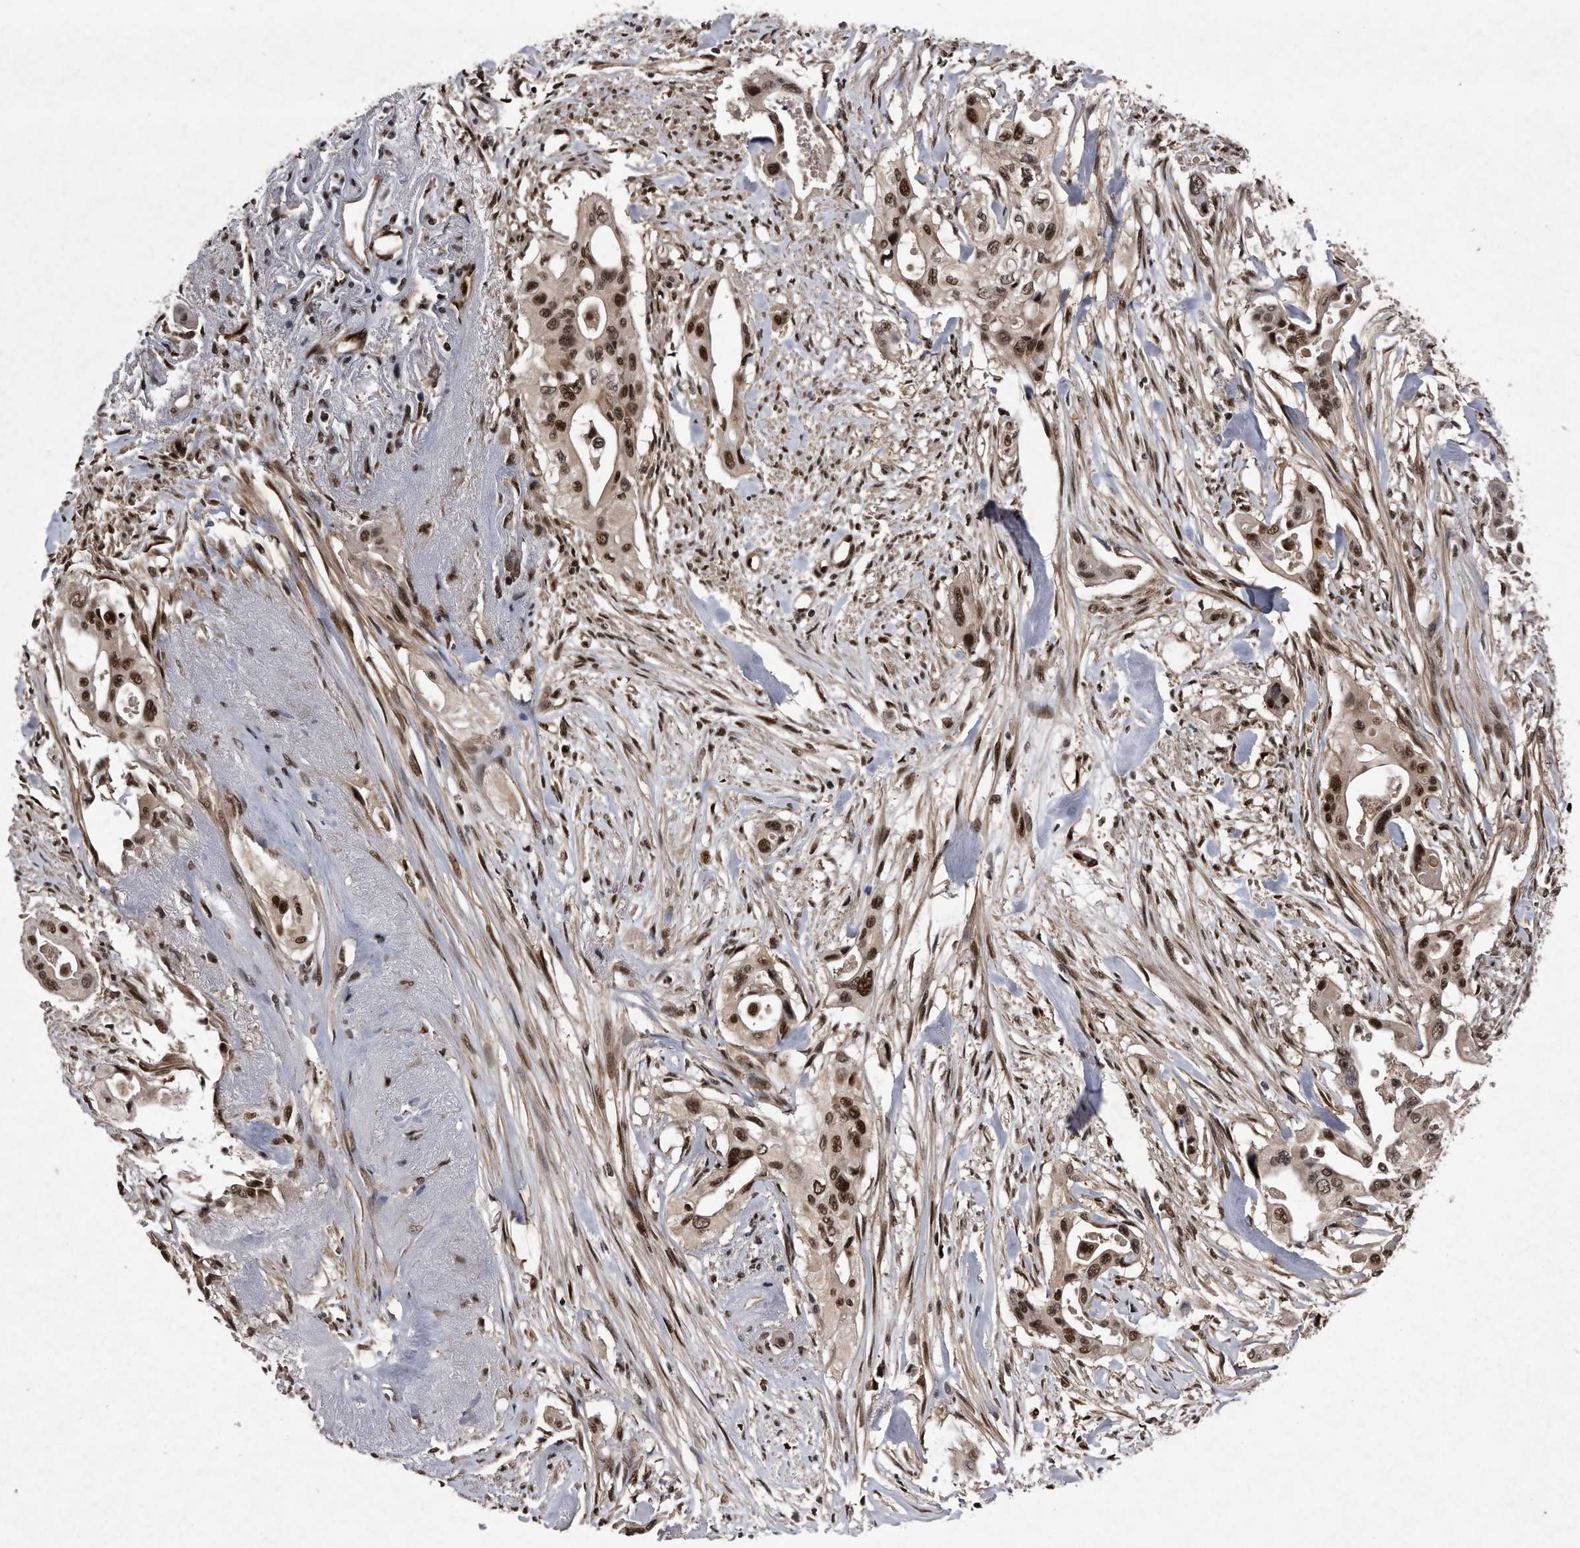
{"staining": {"intensity": "moderate", "quantity": ">75%", "location": "nuclear"}, "tissue": "pancreatic cancer", "cell_type": "Tumor cells", "image_type": "cancer", "snomed": [{"axis": "morphology", "description": "Adenocarcinoma, NOS"}, {"axis": "topography", "description": "Pancreas"}], "caption": "Adenocarcinoma (pancreatic) tissue exhibits moderate nuclear expression in approximately >75% of tumor cells, visualized by immunohistochemistry.", "gene": "RAD23B", "patient": {"sex": "male", "age": 77}}